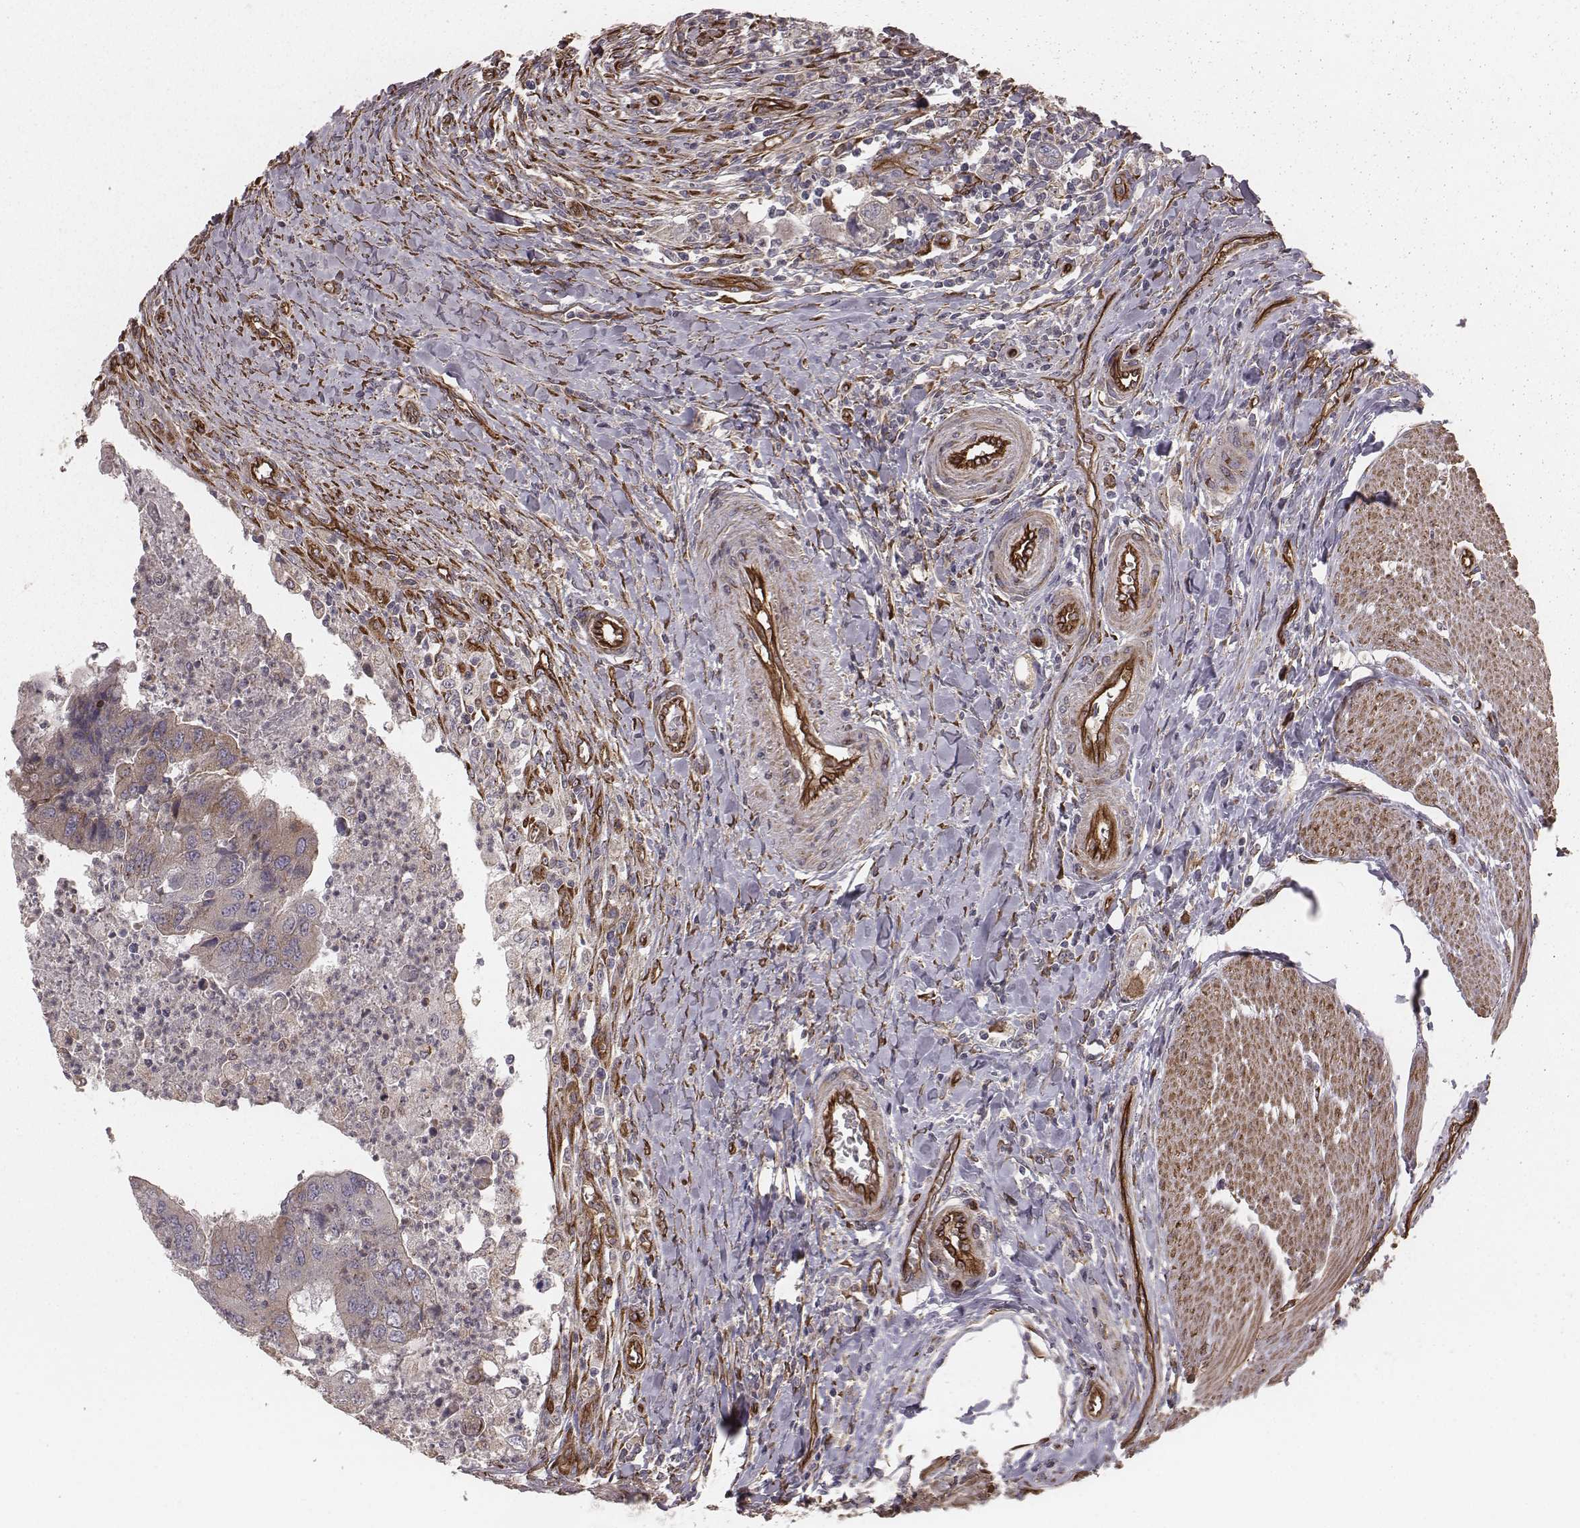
{"staining": {"intensity": "negative", "quantity": "none", "location": "none"}, "tissue": "colorectal cancer", "cell_type": "Tumor cells", "image_type": "cancer", "snomed": [{"axis": "morphology", "description": "Adenocarcinoma, NOS"}, {"axis": "topography", "description": "Colon"}], "caption": "This is a image of IHC staining of colorectal adenocarcinoma, which shows no positivity in tumor cells.", "gene": "PALMD", "patient": {"sex": "female", "age": 67}}